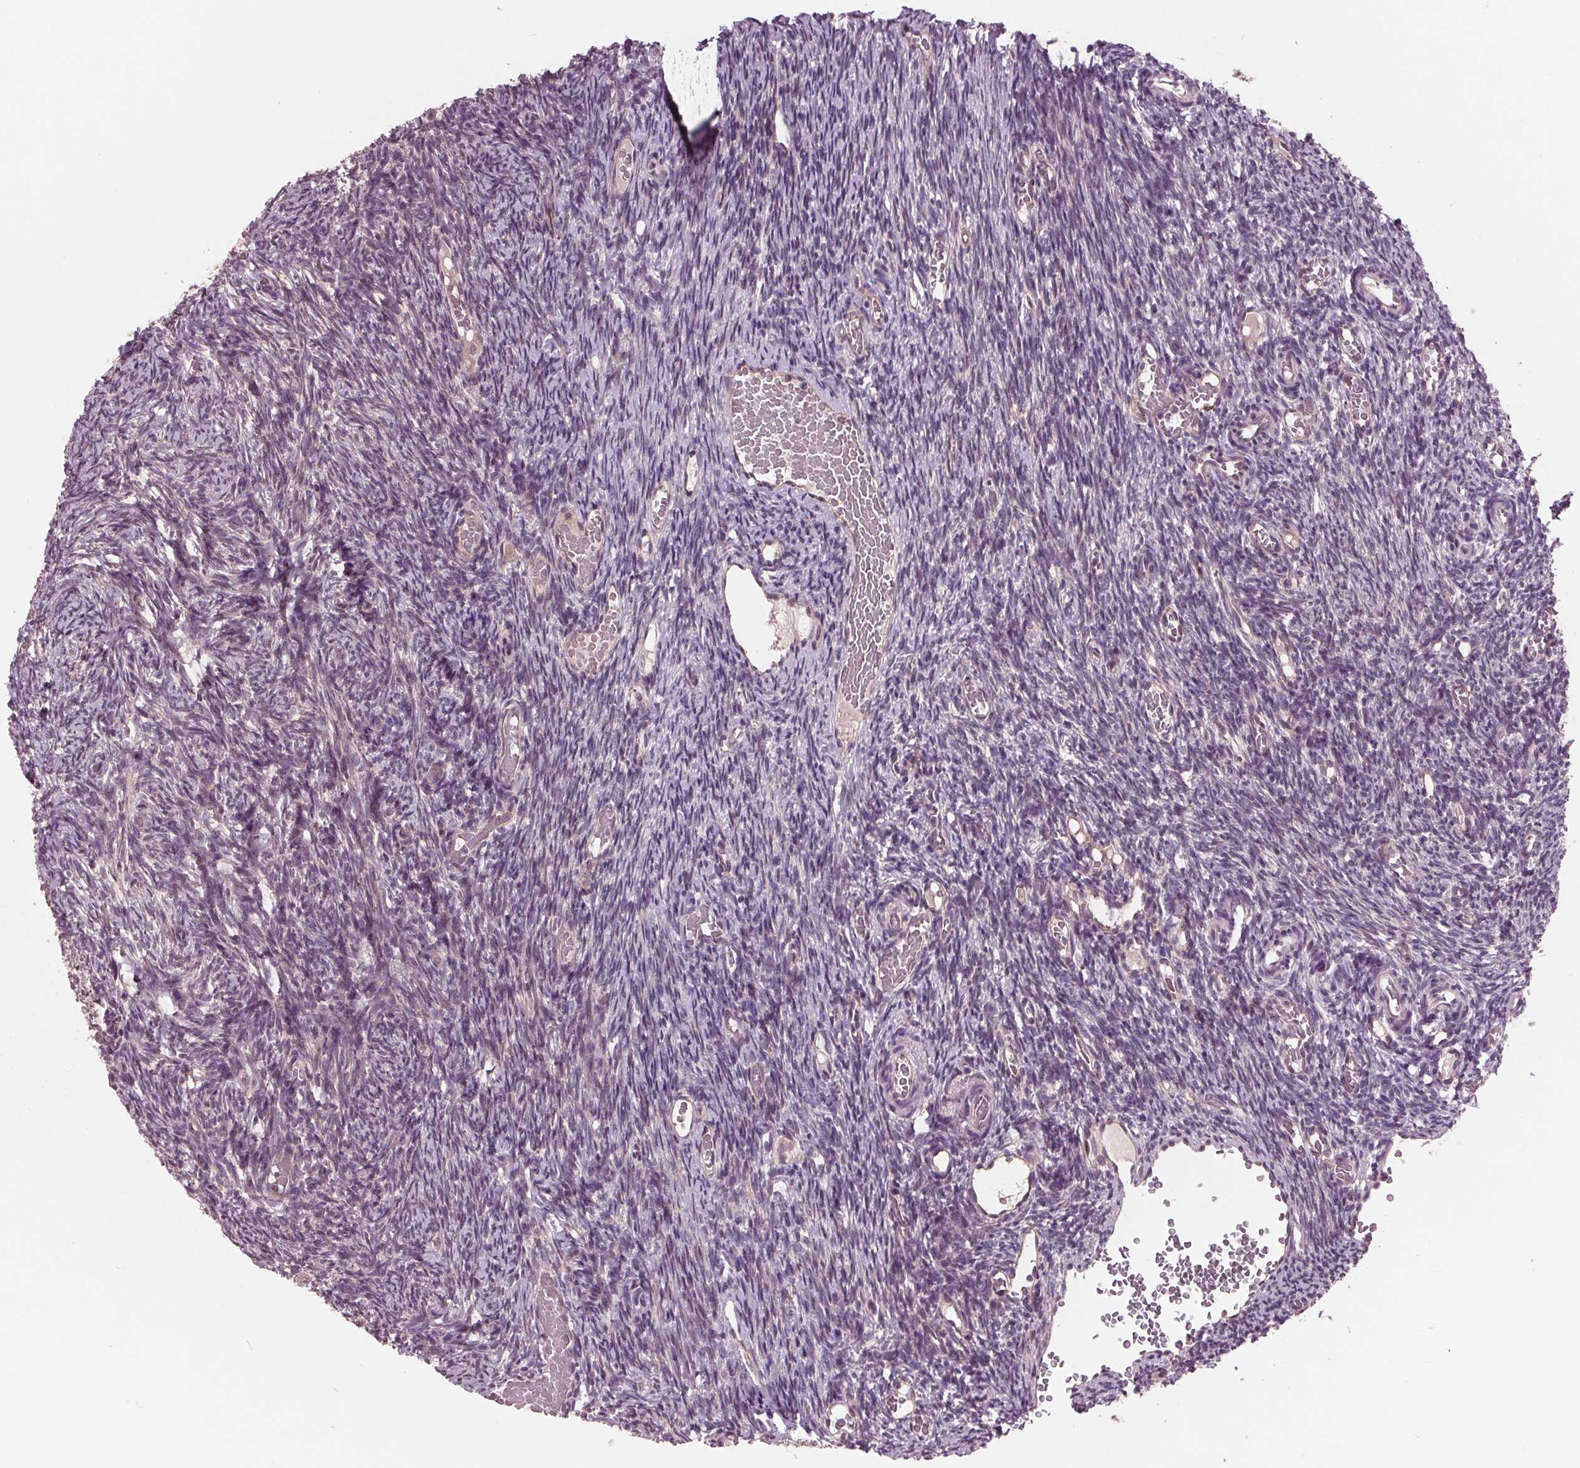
{"staining": {"intensity": "moderate", "quantity": ">75%", "location": "cytoplasmic/membranous"}, "tissue": "ovary", "cell_type": "Follicle cells", "image_type": "normal", "snomed": [{"axis": "morphology", "description": "Normal tissue, NOS"}, {"axis": "topography", "description": "Ovary"}], "caption": "Immunohistochemical staining of unremarkable human ovary demonstrates medium levels of moderate cytoplasmic/membranous positivity in approximately >75% of follicle cells.", "gene": "MAPK8", "patient": {"sex": "female", "age": 39}}